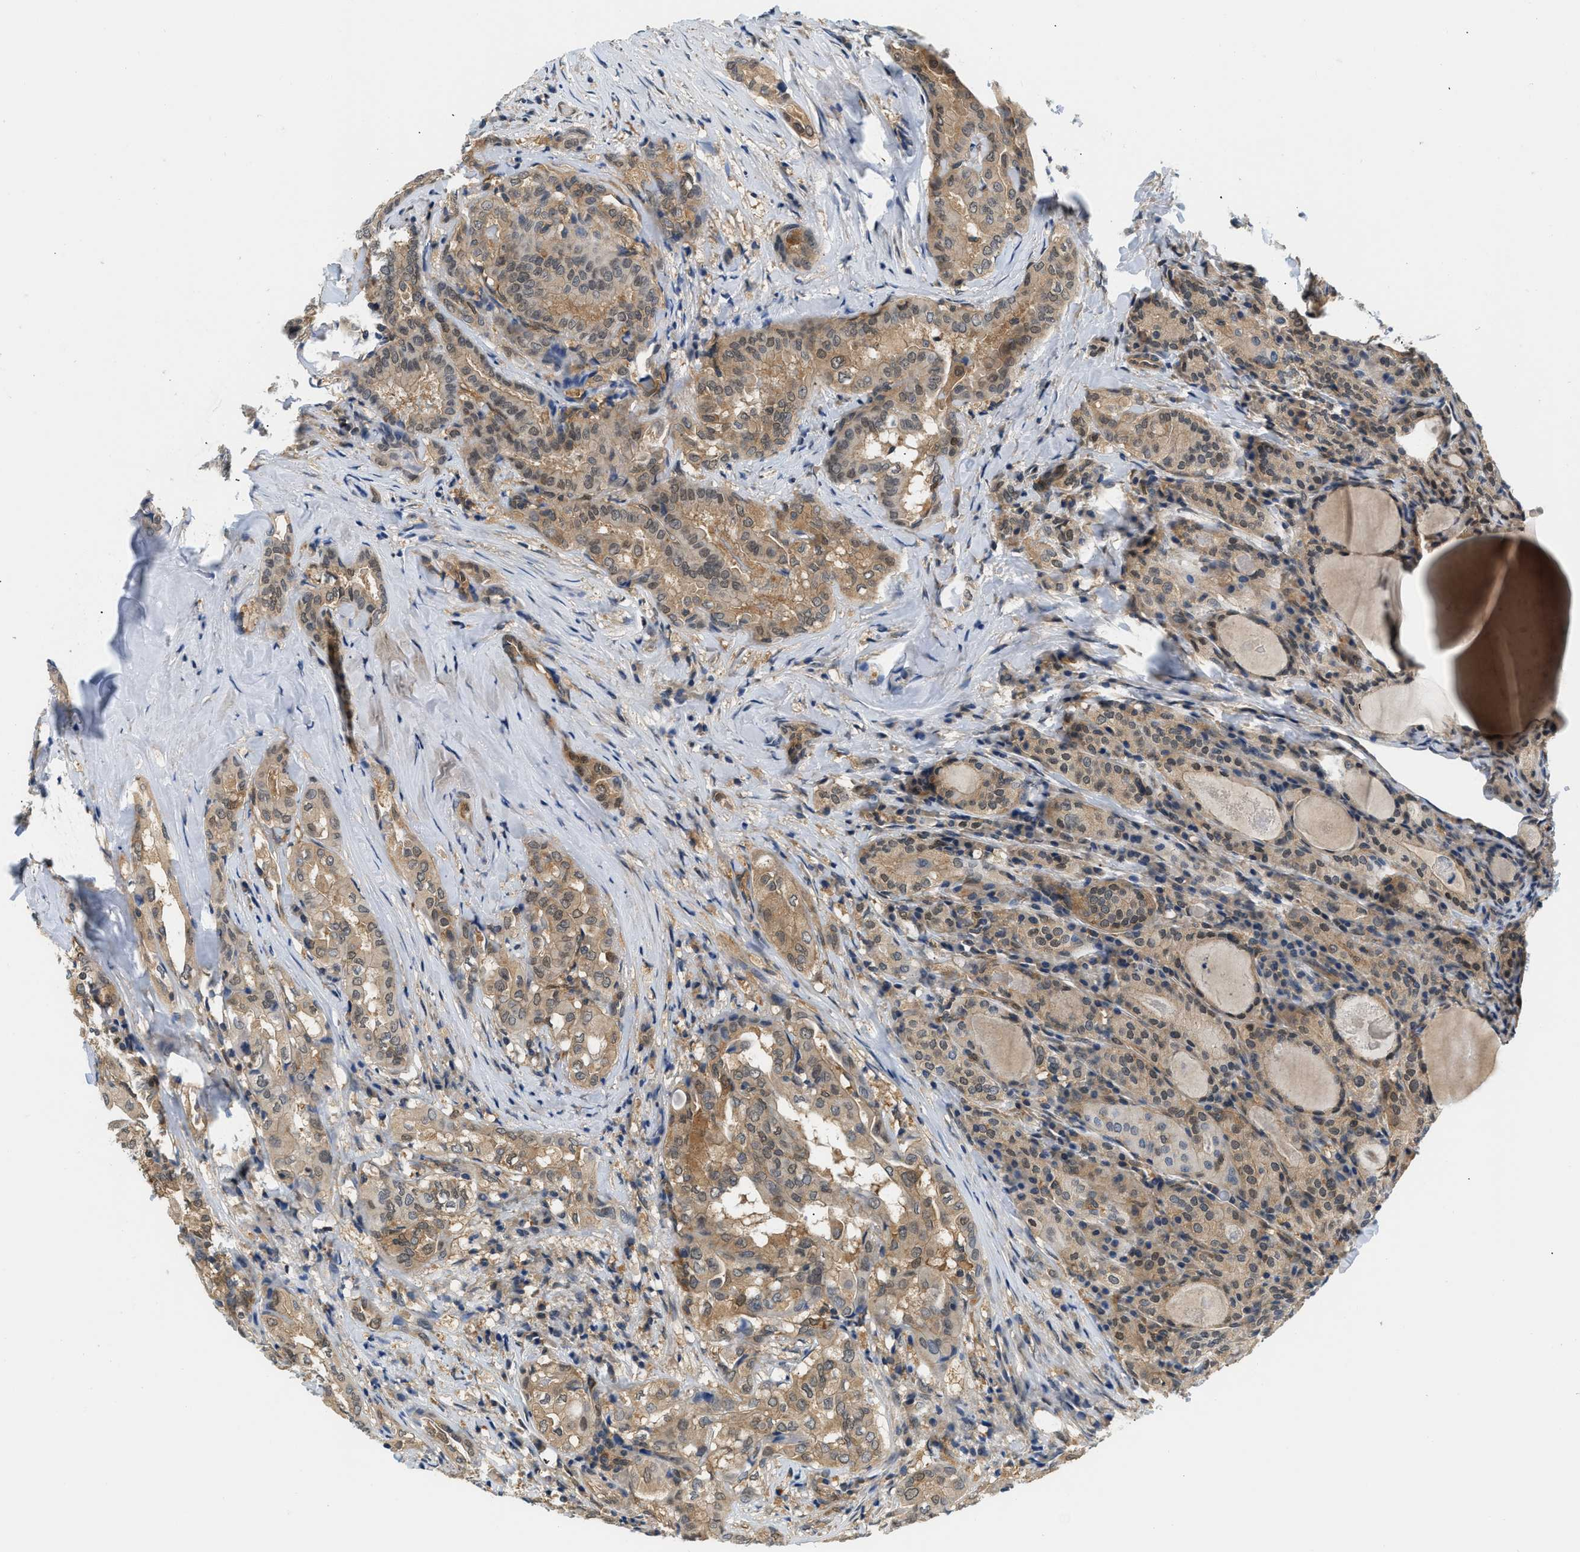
{"staining": {"intensity": "moderate", "quantity": ">75%", "location": "cytoplasmic/membranous,nuclear"}, "tissue": "thyroid cancer", "cell_type": "Tumor cells", "image_type": "cancer", "snomed": [{"axis": "morphology", "description": "Papillary adenocarcinoma, NOS"}, {"axis": "topography", "description": "Thyroid gland"}], "caption": "Immunohistochemistry photomicrograph of thyroid papillary adenocarcinoma stained for a protein (brown), which reveals medium levels of moderate cytoplasmic/membranous and nuclear positivity in about >75% of tumor cells.", "gene": "EIF4EBP2", "patient": {"sex": "female", "age": 42}}